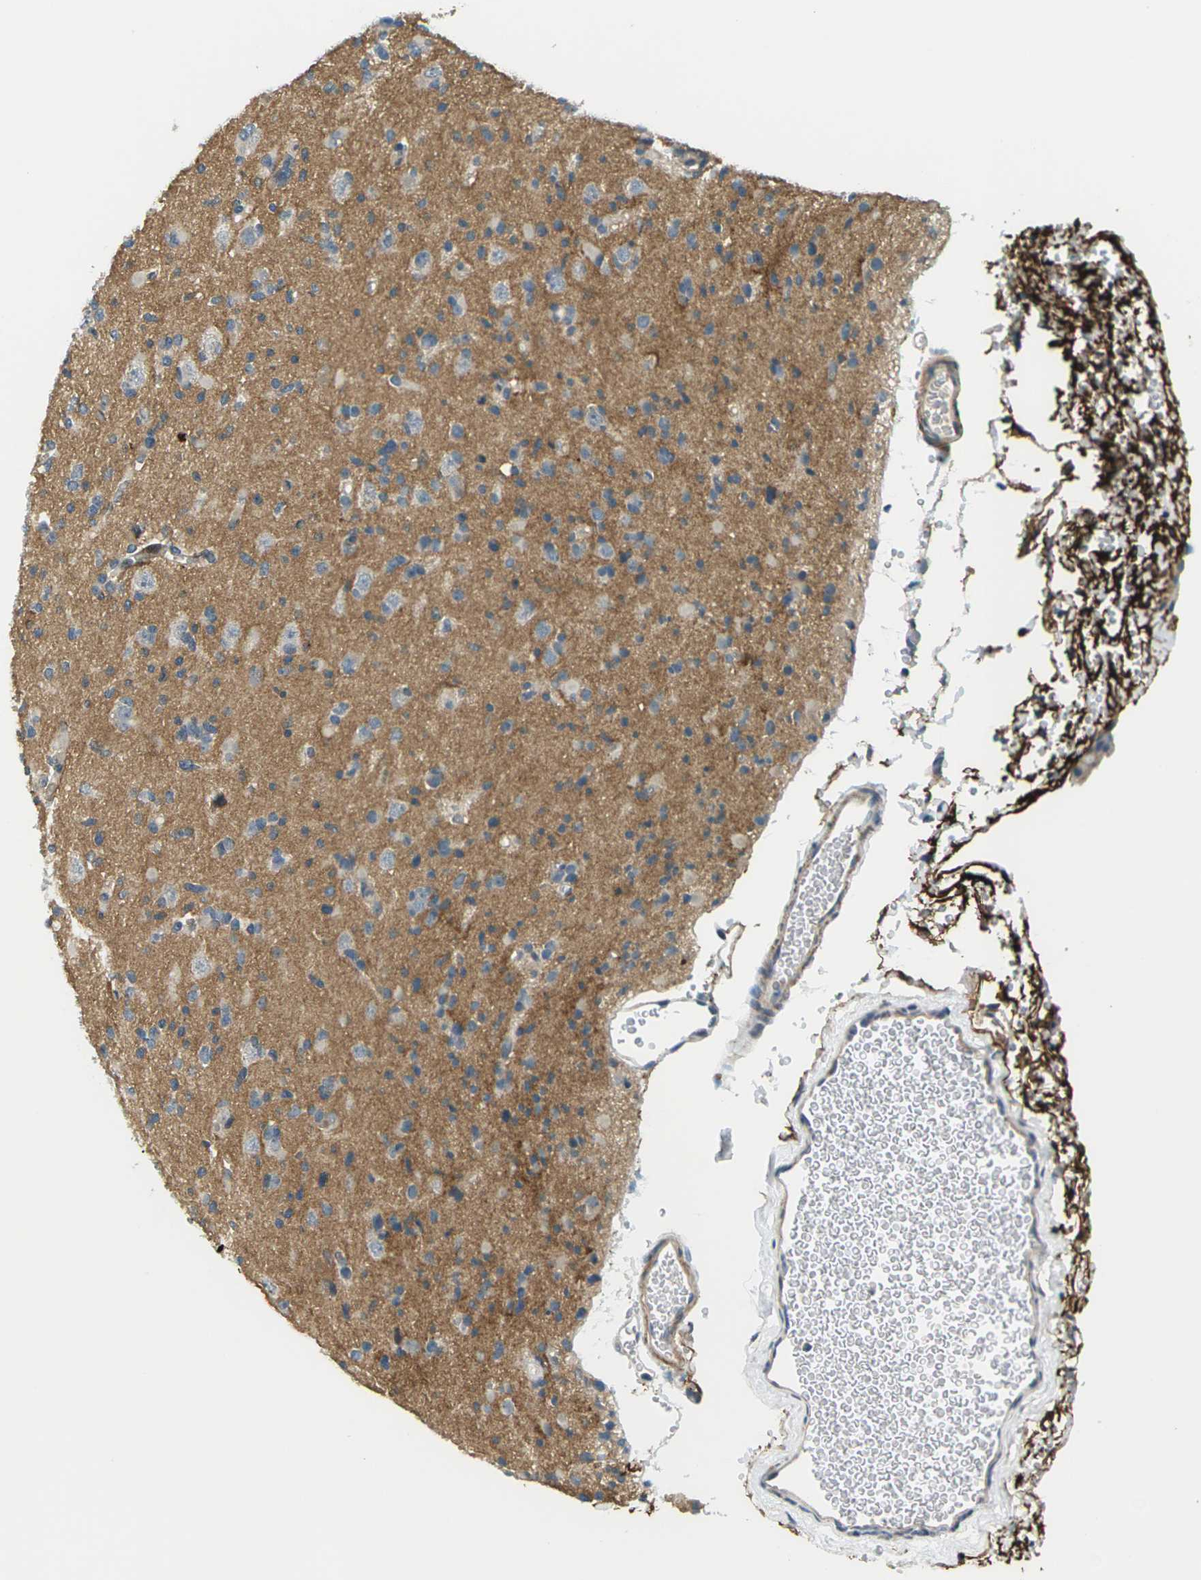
{"staining": {"intensity": "moderate", "quantity": "<25%", "location": "cytoplasmic/membranous"}, "tissue": "glioma", "cell_type": "Tumor cells", "image_type": "cancer", "snomed": [{"axis": "morphology", "description": "Glioma, malignant, Low grade"}, {"axis": "topography", "description": "Brain"}], "caption": "An IHC micrograph of tumor tissue is shown. Protein staining in brown shows moderate cytoplasmic/membranous positivity in malignant low-grade glioma within tumor cells. (Brightfield microscopy of DAB IHC at high magnification).", "gene": "SLC13A3", "patient": {"sex": "female", "age": 22}}